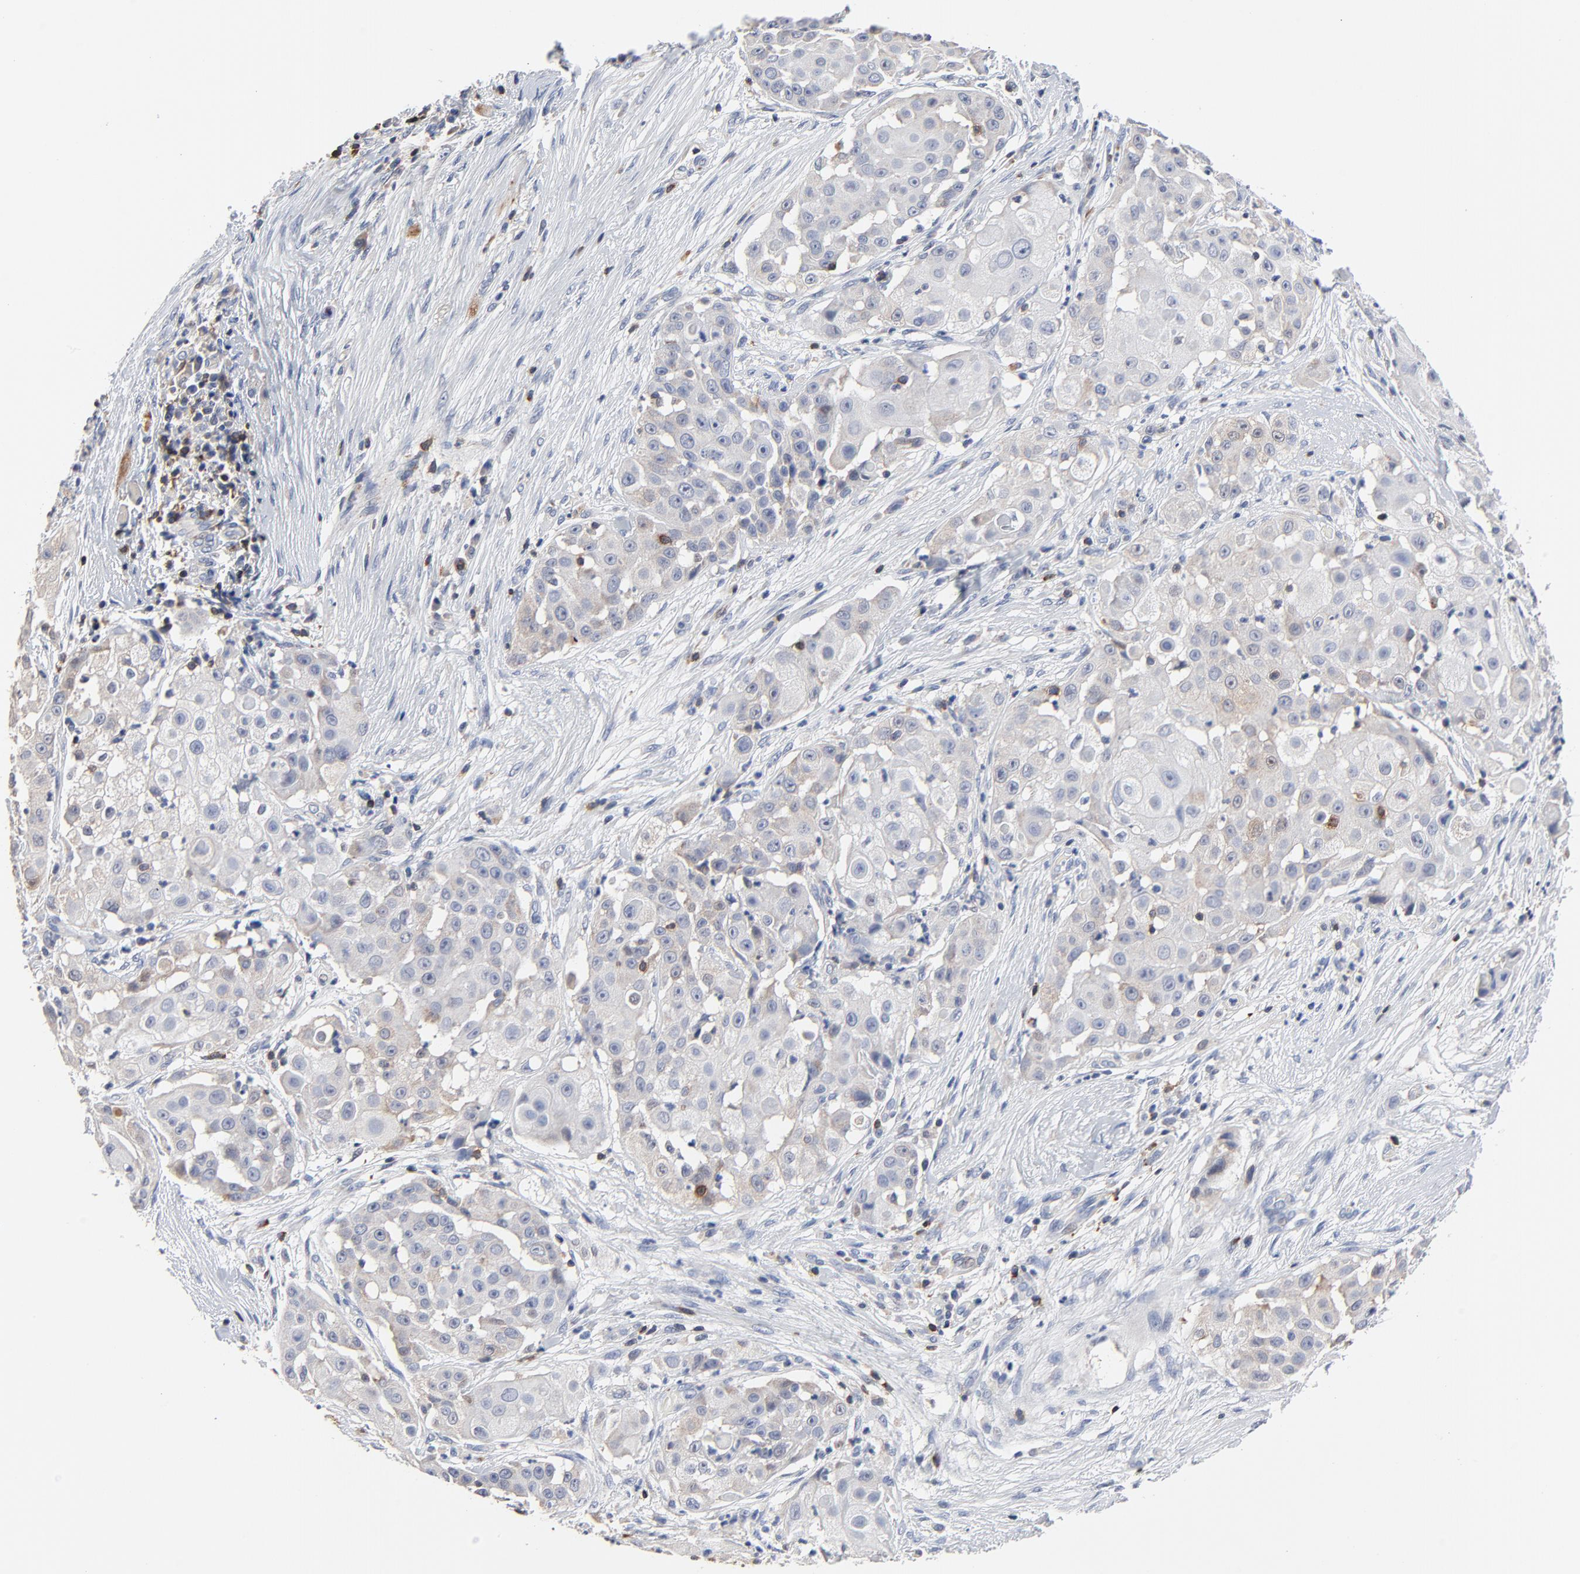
{"staining": {"intensity": "weak", "quantity": "<25%", "location": "cytoplasmic/membranous"}, "tissue": "skin cancer", "cell_type": "Tumor cells", "image_type": "cancer", "snomed": [{"axis": "morphology", "description": "Squamous cell carcinoma, NOS"}, {"axis": "topography", "description": "Skin"}], "caption": "Immunohistochemistry (IHC) photomicrograph of squamous cell carcinoma (skin) stained for a protein (brown), which shows no staining in tumor cells.", "gene": "SKAP1", "patient": {"sex": "female", "age": 57}}